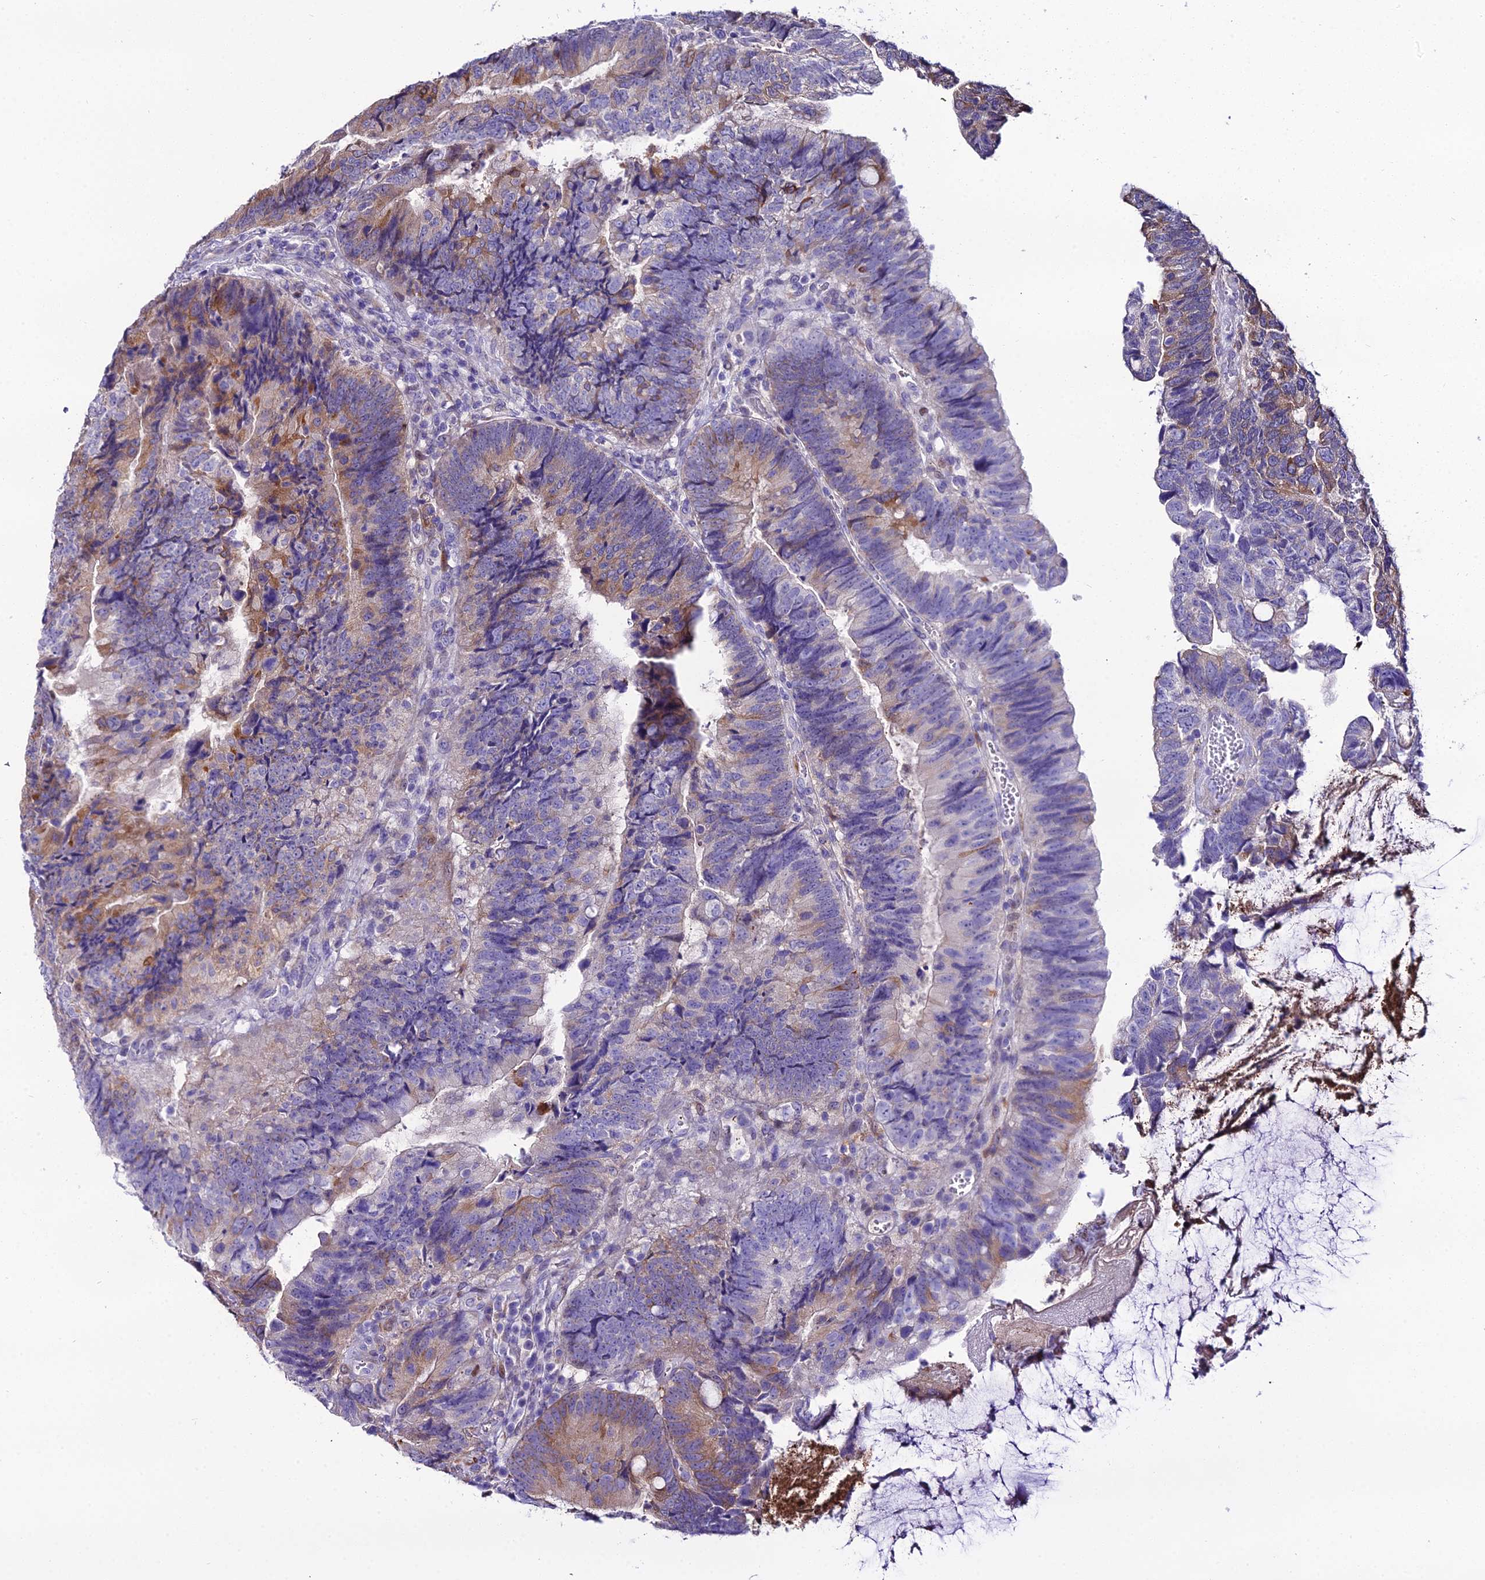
{"staining": {"intensity": "moderate", "quantity": "<25%", "location": "cytoplasmic/membranous"}, "tissue": "colorectal cancer", "cell_type": "Tumor cells", "image_type": "cancer", "snomed": [{"axis": "morphology", "description": "Adenocarcinoma, NOS"}, {"axis": "topography", "description": "Colon"}], "caption": "Colorectal cancer (adenocarcinoma) stained with immunohistochemistry reveals moderate cytoplasmic/membranous expression in approximately <25% of tumor cells.", "gene": "MB21D2", "patient": {"sex": "female", "age": 67}}